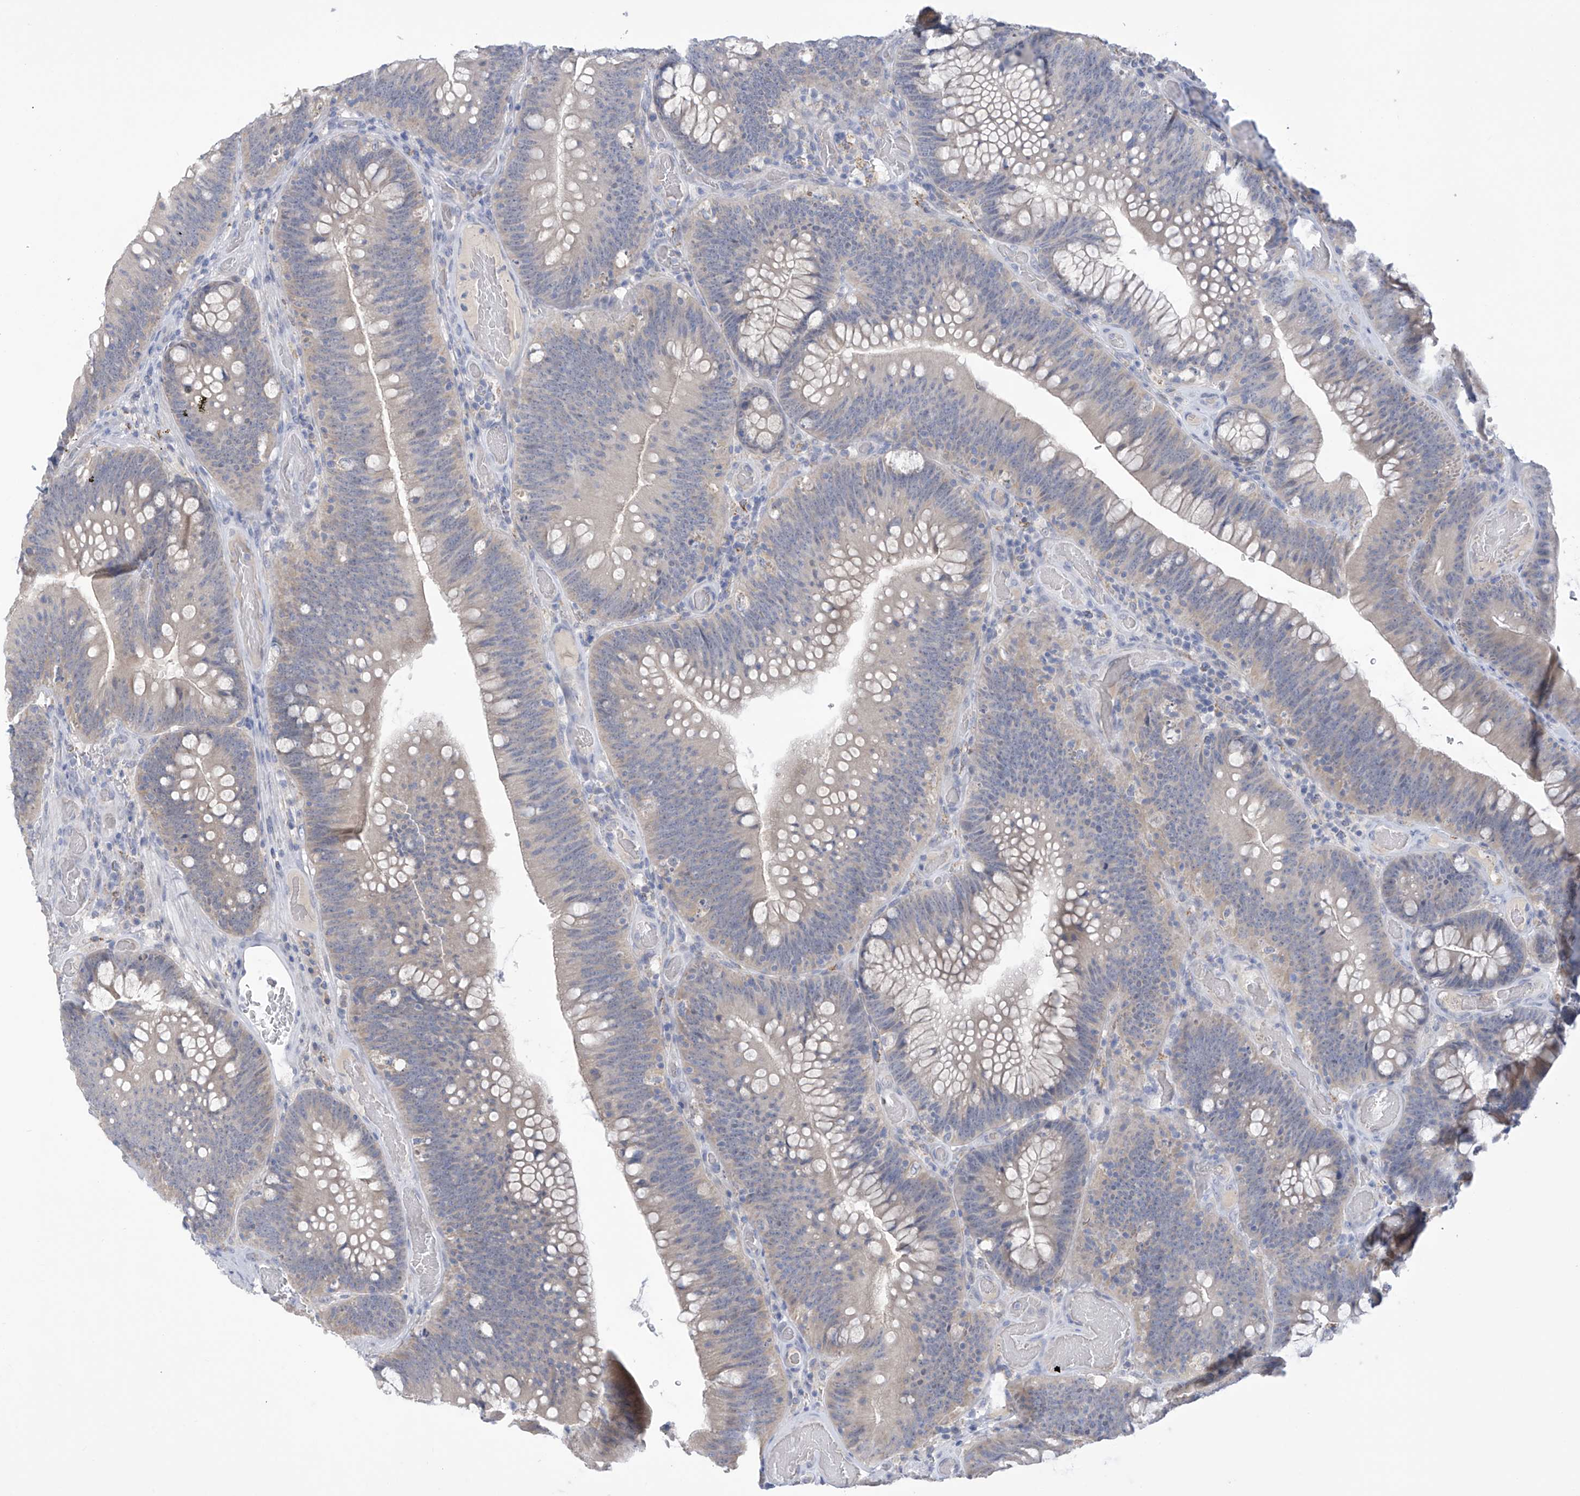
{"staining": {"intensity": "weak", "quantity": "<25%", "location": "cytoplasmic/membranous"}, "tissue": "colorectal cancer", "cell_type": "Tumor cells", "image_type": "cancer", "snomed": [{"axis": "morphology", "description": "Normal tissue, NOS"}, {"axis": "topography", "description": "Colon"}], "caption": "Tumor cells show no significant expression in colorectal cancer. Brightfield microscopy of immunohistochemistry (IHC) stained with DAB (brown) and hematoxylin (blue), captured at high magnification.", "gene": "IBA57", "patient": {"sex": "female", "age": 82}}